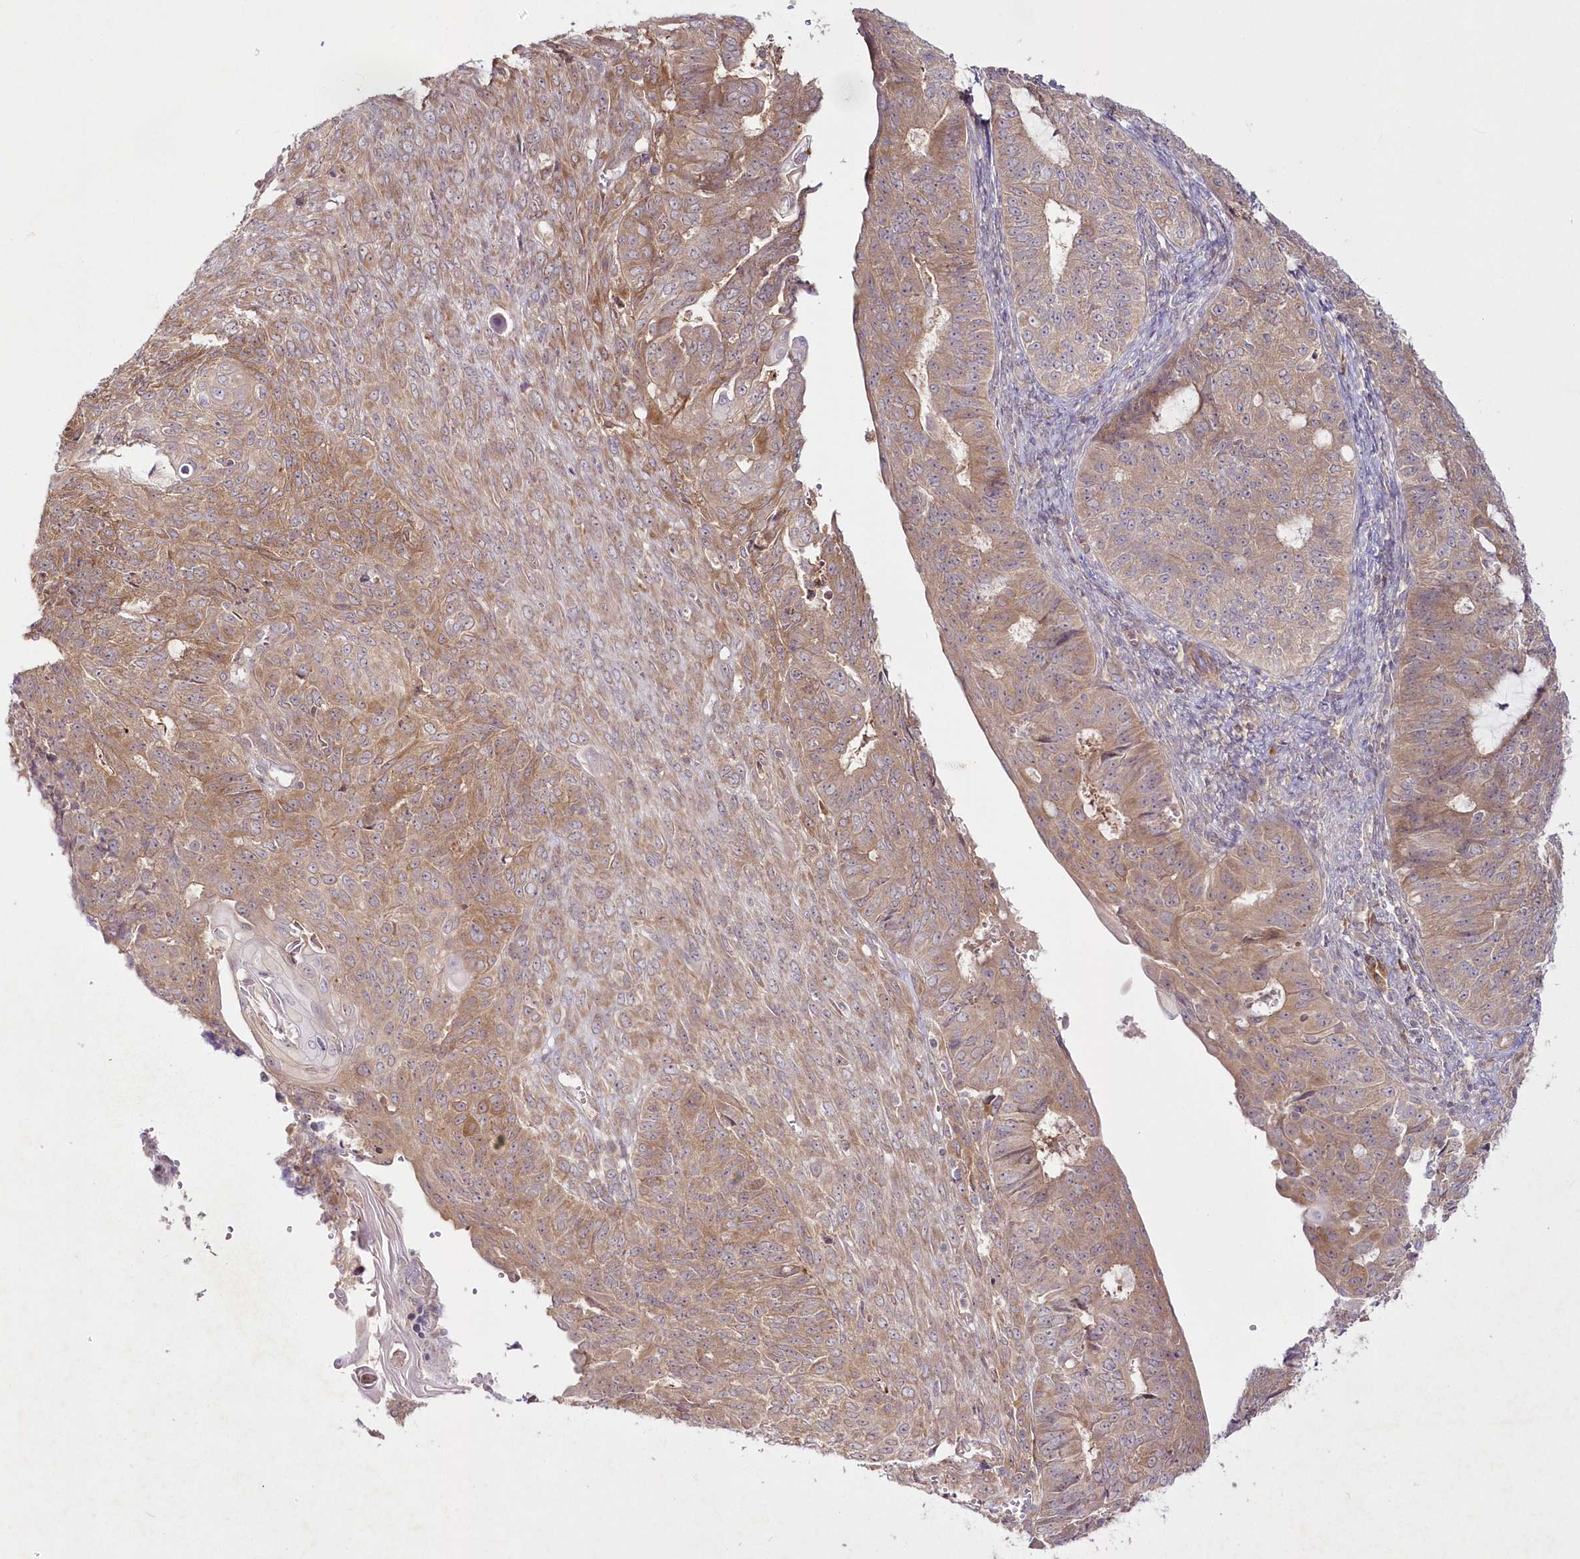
{"staining": {"intensity": "moderate", "quantity": ">75%", "location": "cytoplasmic/membranous"}, "tissue": "endometrial cancer", "cell_type": "Tumor cells", "image_type": "cancer", "snomed": [{"axis": "morphology", "description": "Adenocarcinoma, NOS"}, {"axis": "topography", "description": "Endometrium"}], "caption": "Tumor cells exhibit moderate cytoplasmic/membranous expression in about >75% of cells in endometrial adenocarcinoma. (IHC, brightfield microscopy, high magnification).", "gene": "IPMK", "patient": {"sex": "female", "age": 32}}